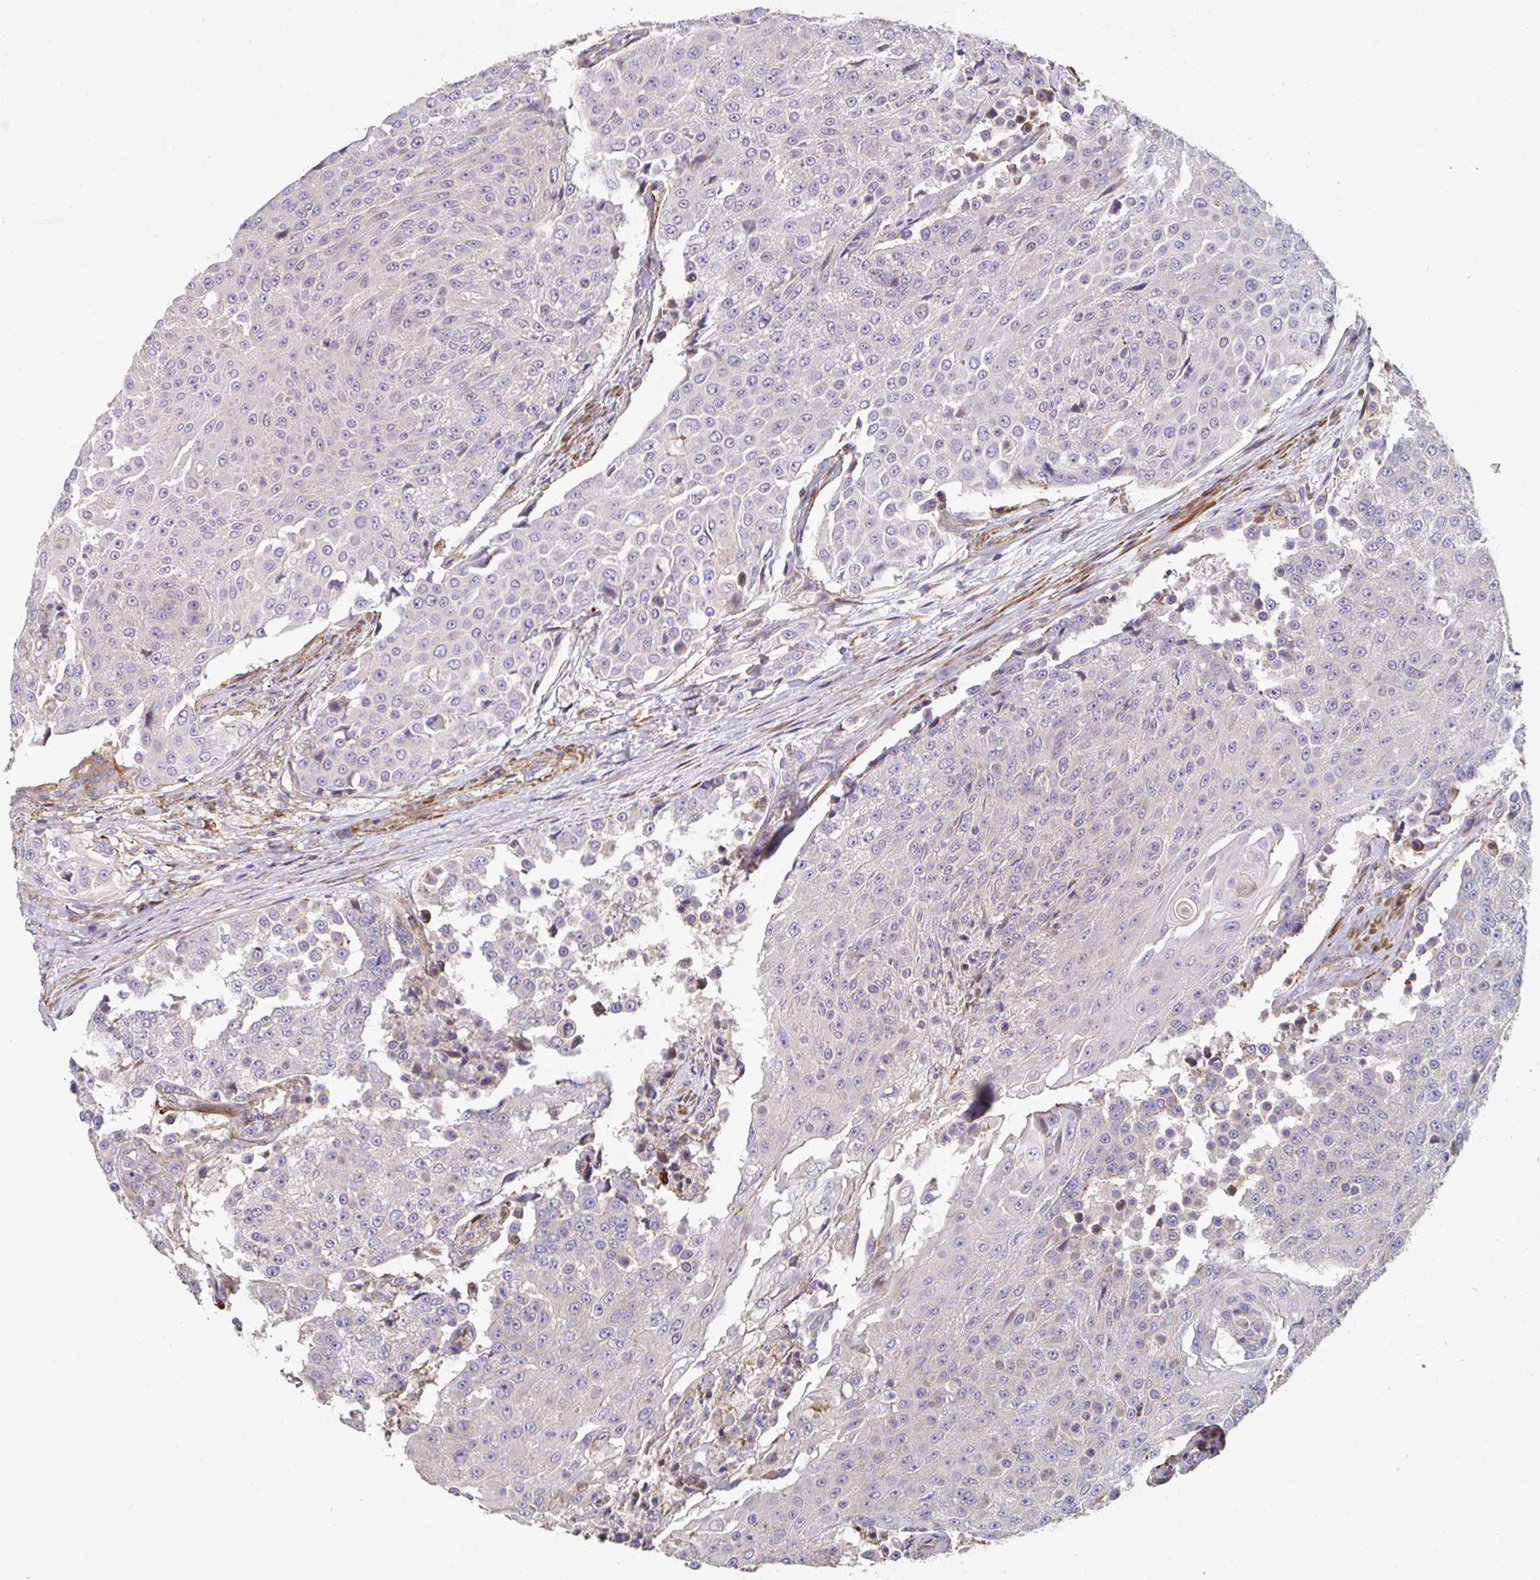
{"staining": {"intensity": "negative", "quantity": "none", "location": "none"}, "tissue": "urothelial cancer", "cell_type": "Tumor cells", "image_type": "cancer", "snomed": [{"axis": "morphology", "description": "Urothelial carcinoma, High grade"}, {"axis": "topography", "description": "Urinary bladder"}], "caption": "Tumor cells are negative for protein expression in human urothelial cancer. The staining is performed using DAB (3,3'-diaminobenzidine) brown chromogen with nuclei counter-stained in using hematoxylin.", "gene": "FZD2", "patient": {"sex": "female", "age": 63}}